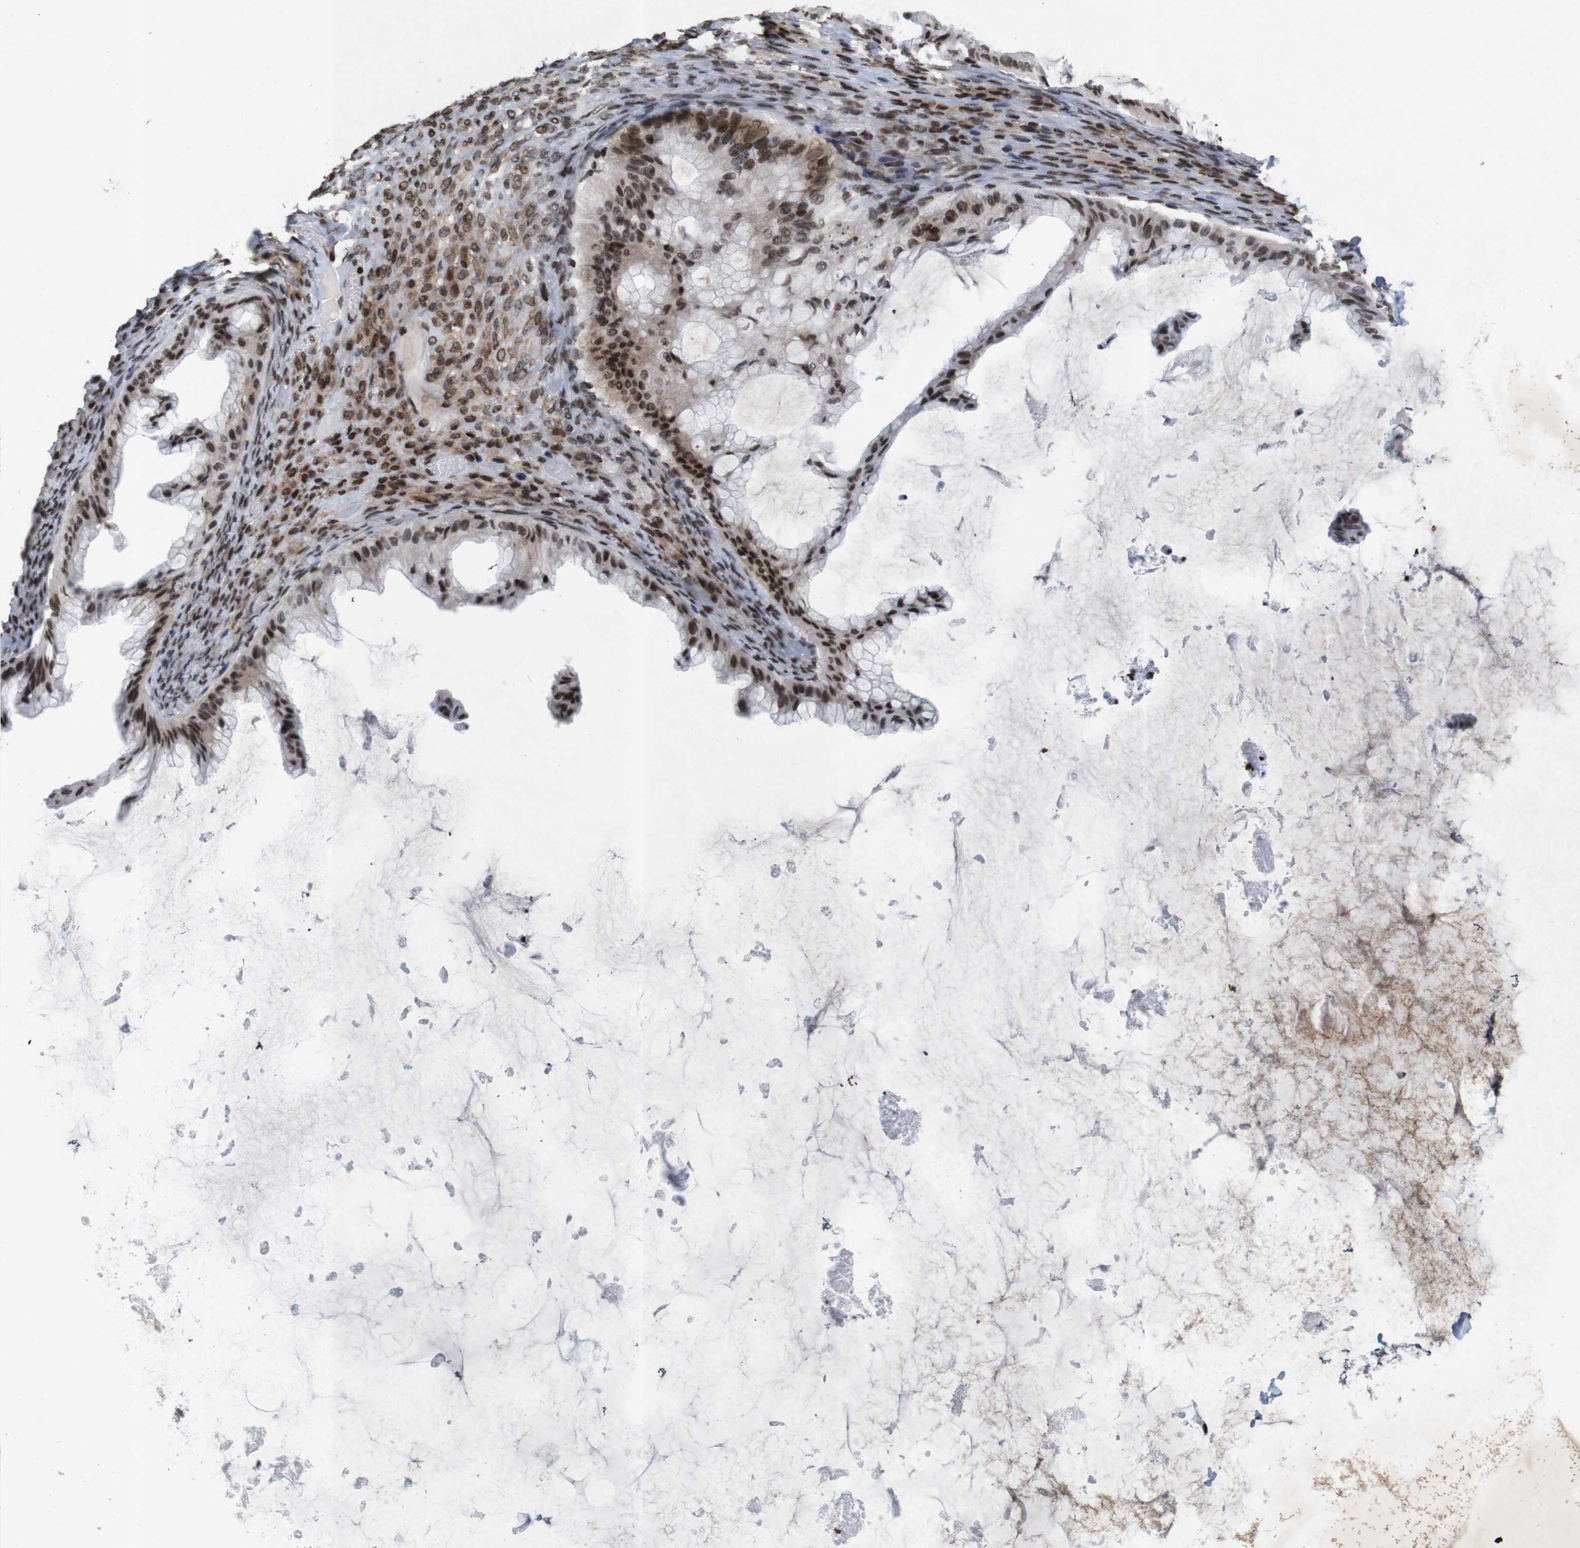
{"staining": {"intensity": "moderate", "quantity": ">75%", "location": "nuclear"}, "tissue": "ovarian cancer", "cell_type": "Tumor cells", "image_type": "cancer", "snomed": [{"axis": "morphology", "description": "Cystadenocarcinoma, mucinous, NOS"}, {"axis": "topography", "description": "Ovary"}], "caption": "Moderate nuclear protein staining is present in approximately >75% of tumor cells in ovarian mucinous cystadenocarcinoma. The protein is stained brown, and the nuclei are stained in blue (DAB (3,3'-diaminobenzidine) IHC with brightfield microscopy, high magnification).", "gene": "MAGEH1", "patient": {"sex": "female", "age": 61}}